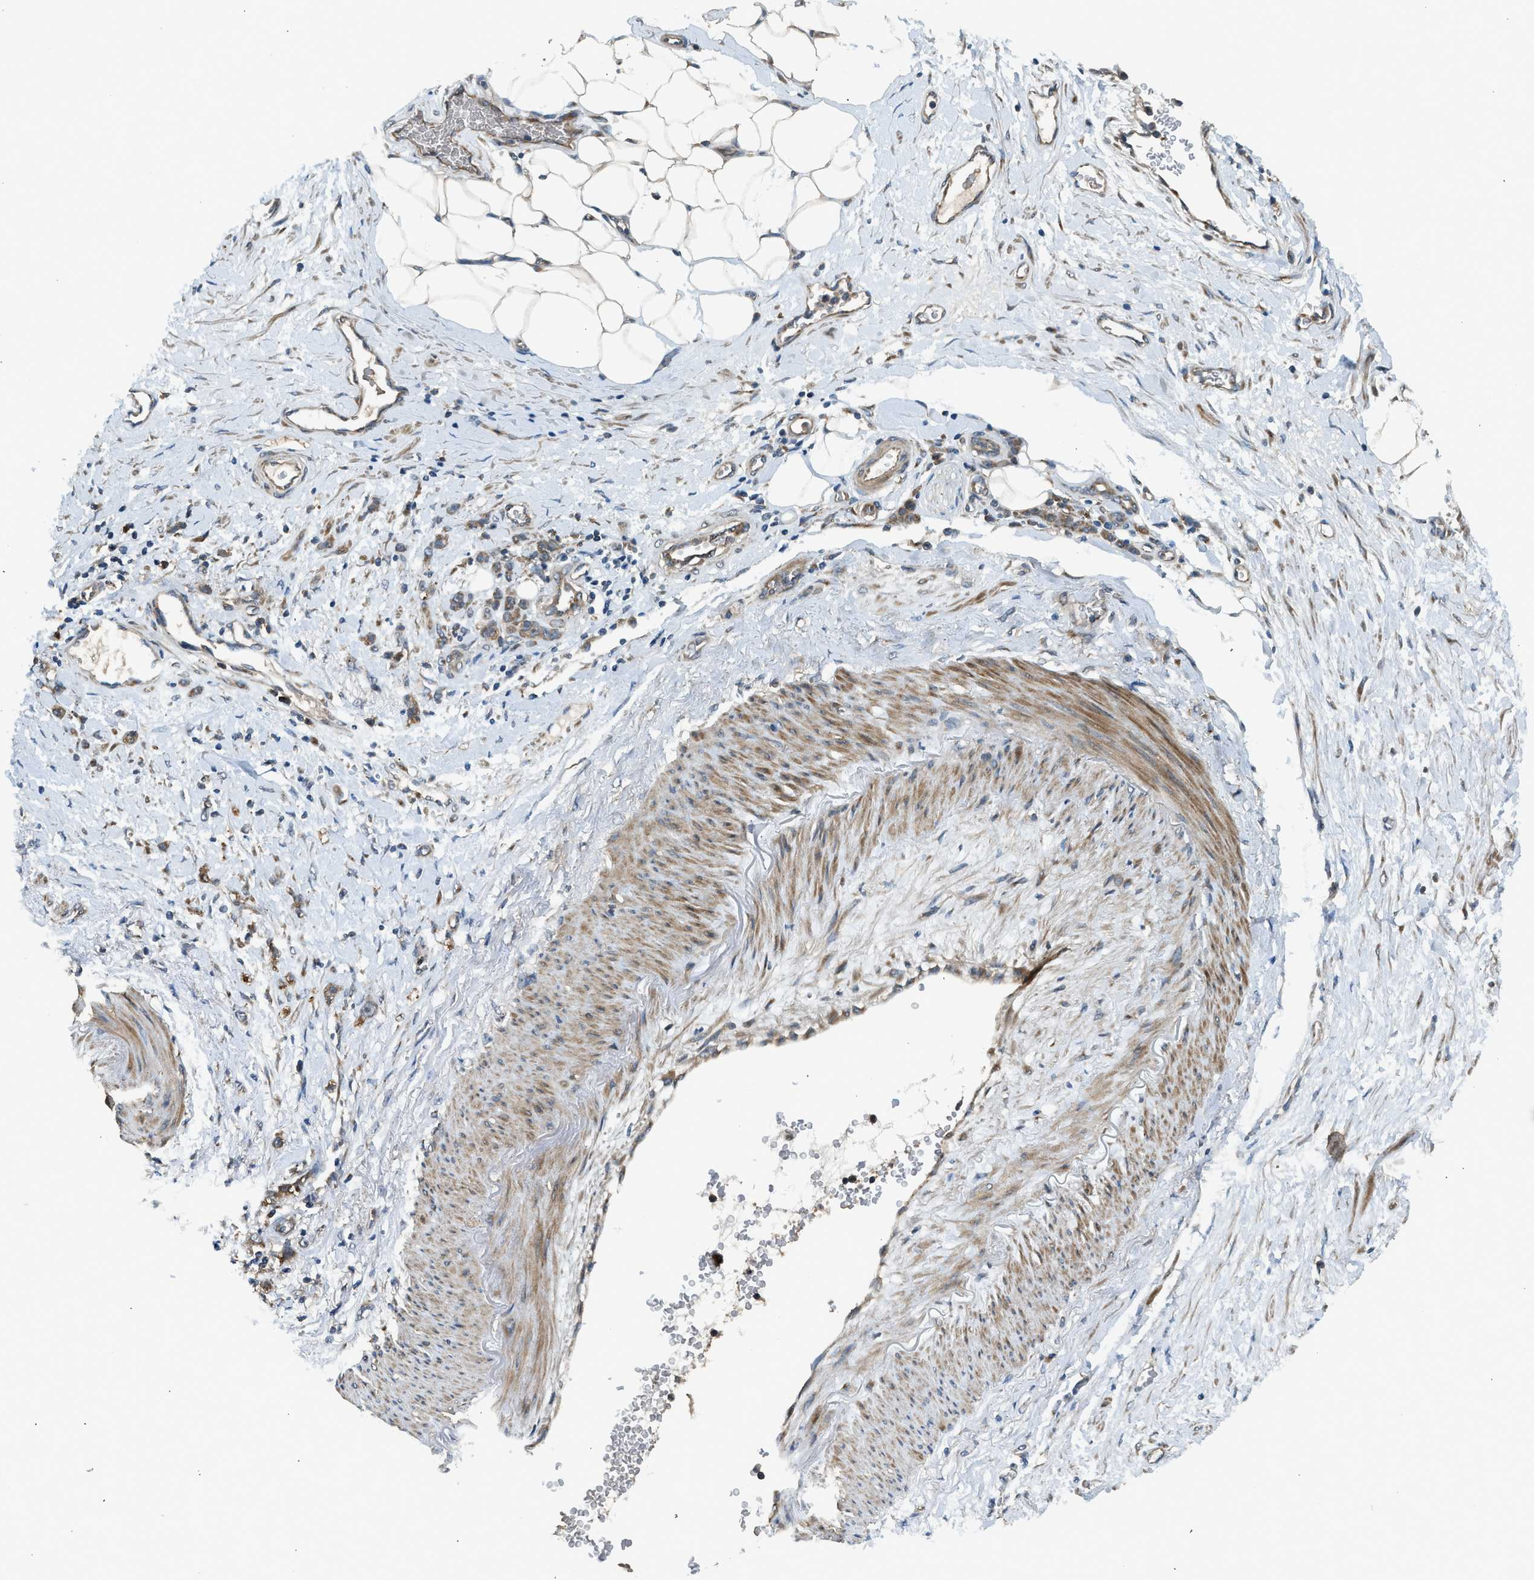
{"staining": {"intensity": "moderate", "quantity": ">75%", "location": "cytoplasmic/membranous"}, "tissue": "stomach cancer", "cell_type": "Tumor cells", "image_type": "cancer", "snomed": [{"axis": "morphology", "description": "Adenocarcinoma, NOS"}, {"axis": "topography", "description": "Stomach"}], "caption": "IHC staining of stomach cancer (adenocarcinoma), which exhibits medium levels of moderate cytoplasmic/membranous positivity in about >75% of tumor cells indicating moderate cytoplasmic/membranous protein staining. The staining was performed using DAB (brown) for protein detection and nuclei were counterstained in hematoxylin (blue).", "gene": "STARD3", "patient": {"sex": "male", "age": 82}}